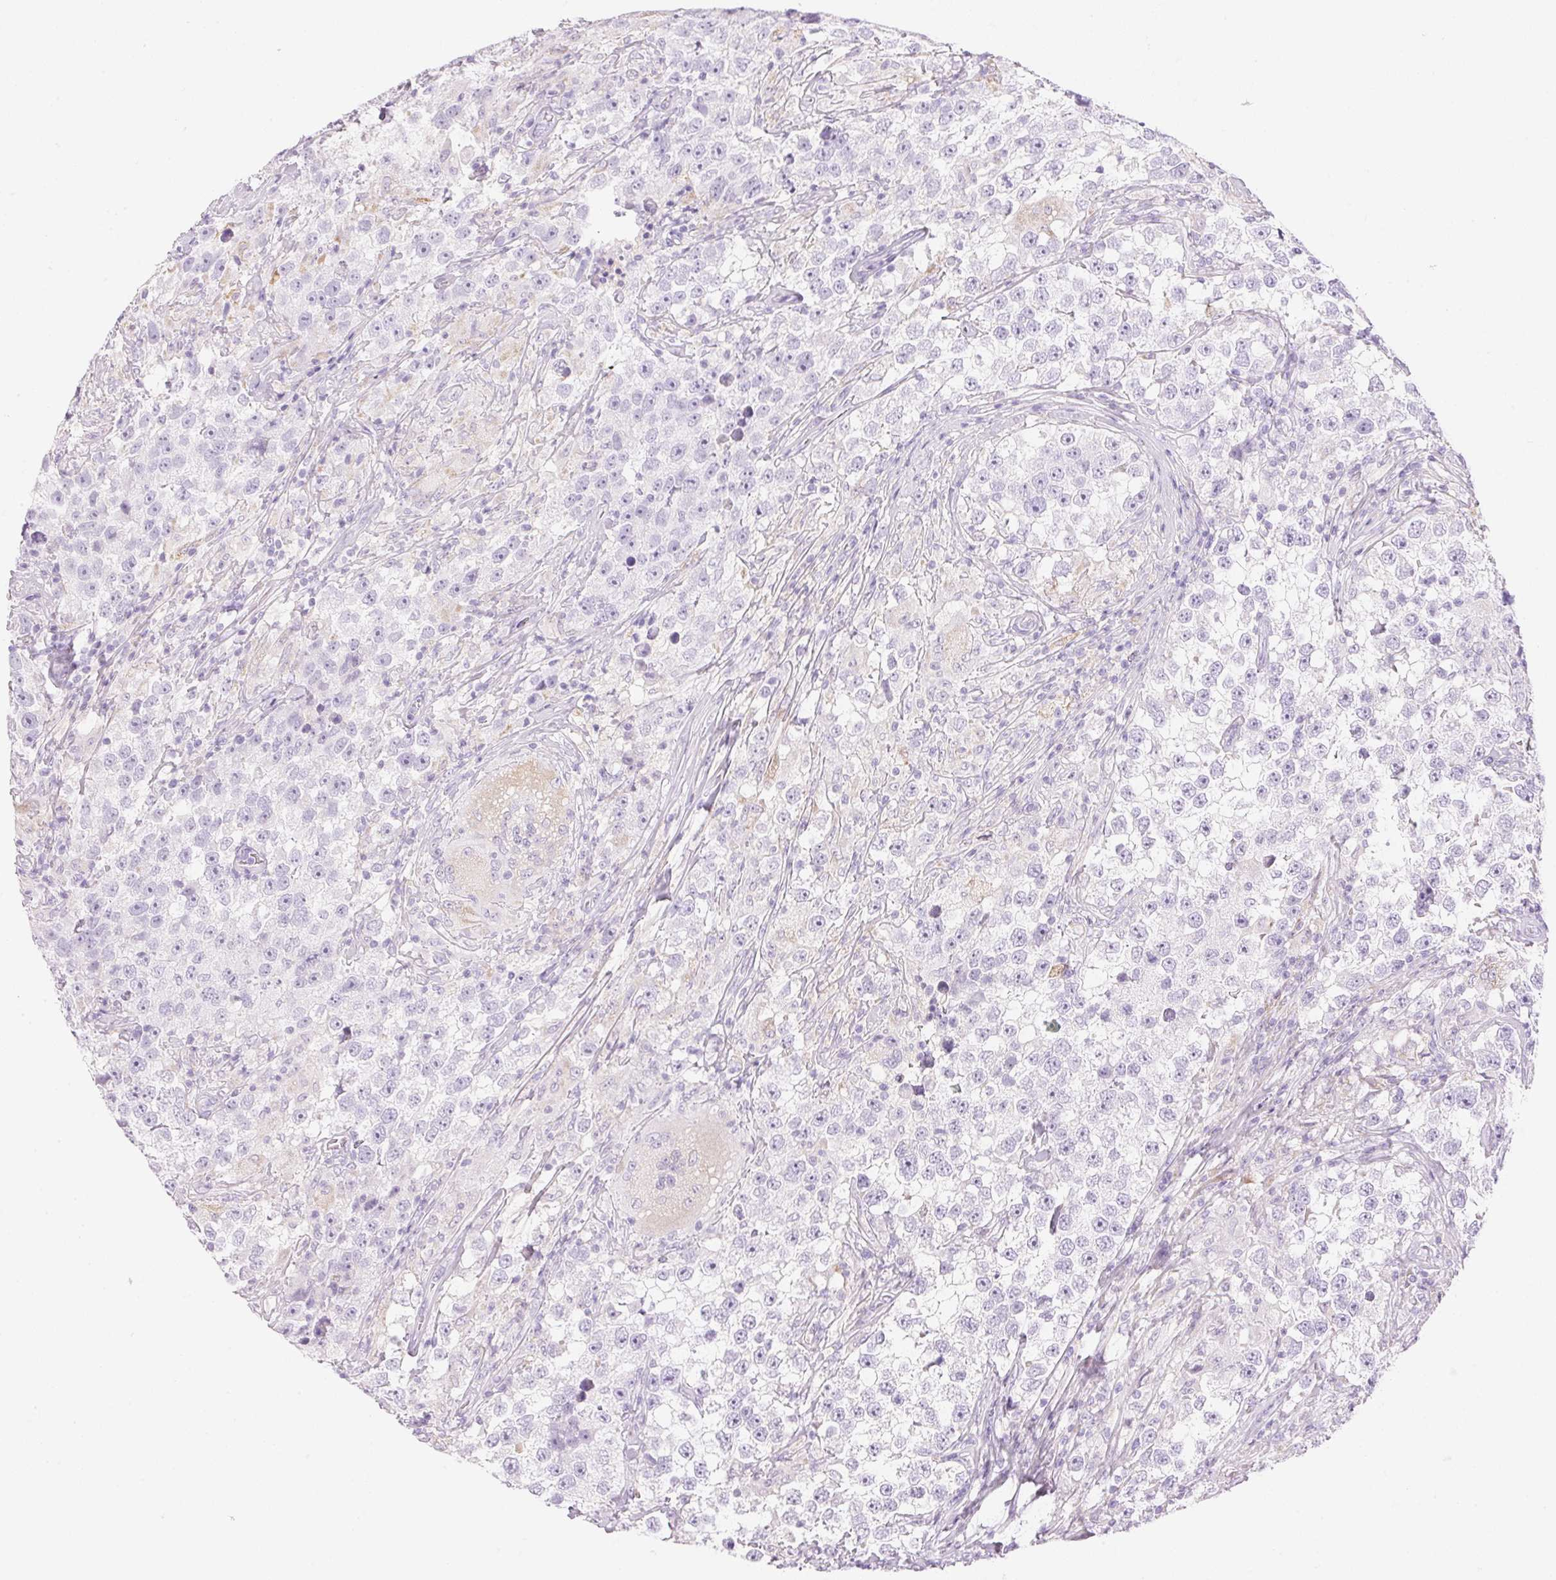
{"staining": {"intensity": "negative", "quantity": "none", "location": "none"}, "tissue": "testis cancer", "cell_type": "Tumor cells", "image_type": "cancer", "snomed": [{"axis": "morphology", "description": "Seminoma, NOS"}, {"axis": "topography", "description": "Testis"}], "caption": "The IHC image has no significant positivity in tumor cells of testis cancer tissue.", "gene": "CTRL", "patient": {"sex": "male", "age": 46}}